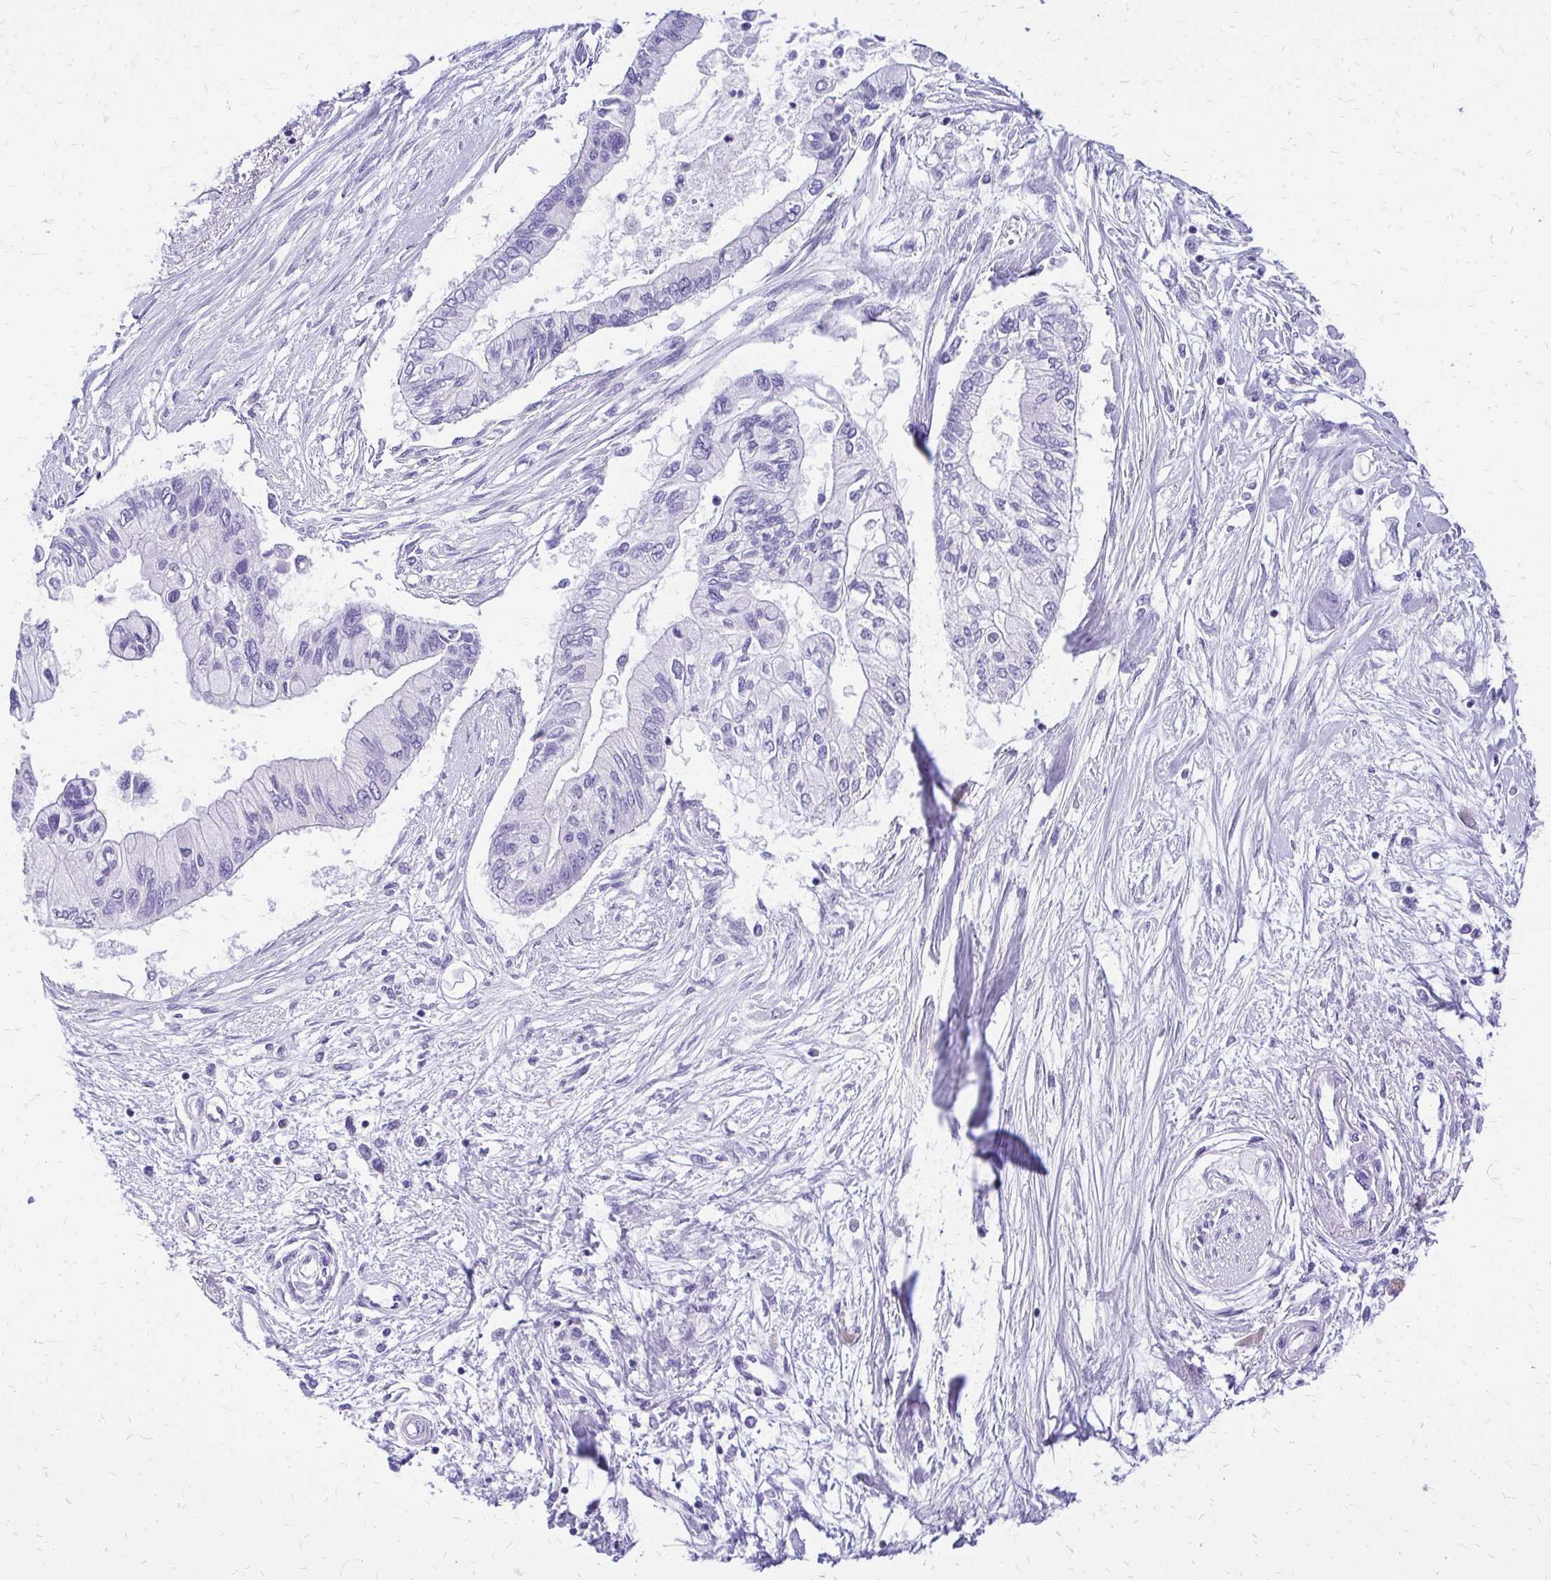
{"staining": {"intensity": "negative", "quantity": "none", "location": "none"}, "tissue": "pancreatic cancer", "cell_type": "Tumor cells", "image_type": "cancer", "snomed": [{"axis": "morphology", "description": "Adenocarcinoma, NOS"}, {"axis": "topography", "description": "Pancreas"}], "caption": "Adenocarcinoma (pancreatic) was stained to show a protein in brown. There is no significant expression in tumor cells.", "gene": "SLC32A1", "patient": {"sex": "female", "age": 77}}